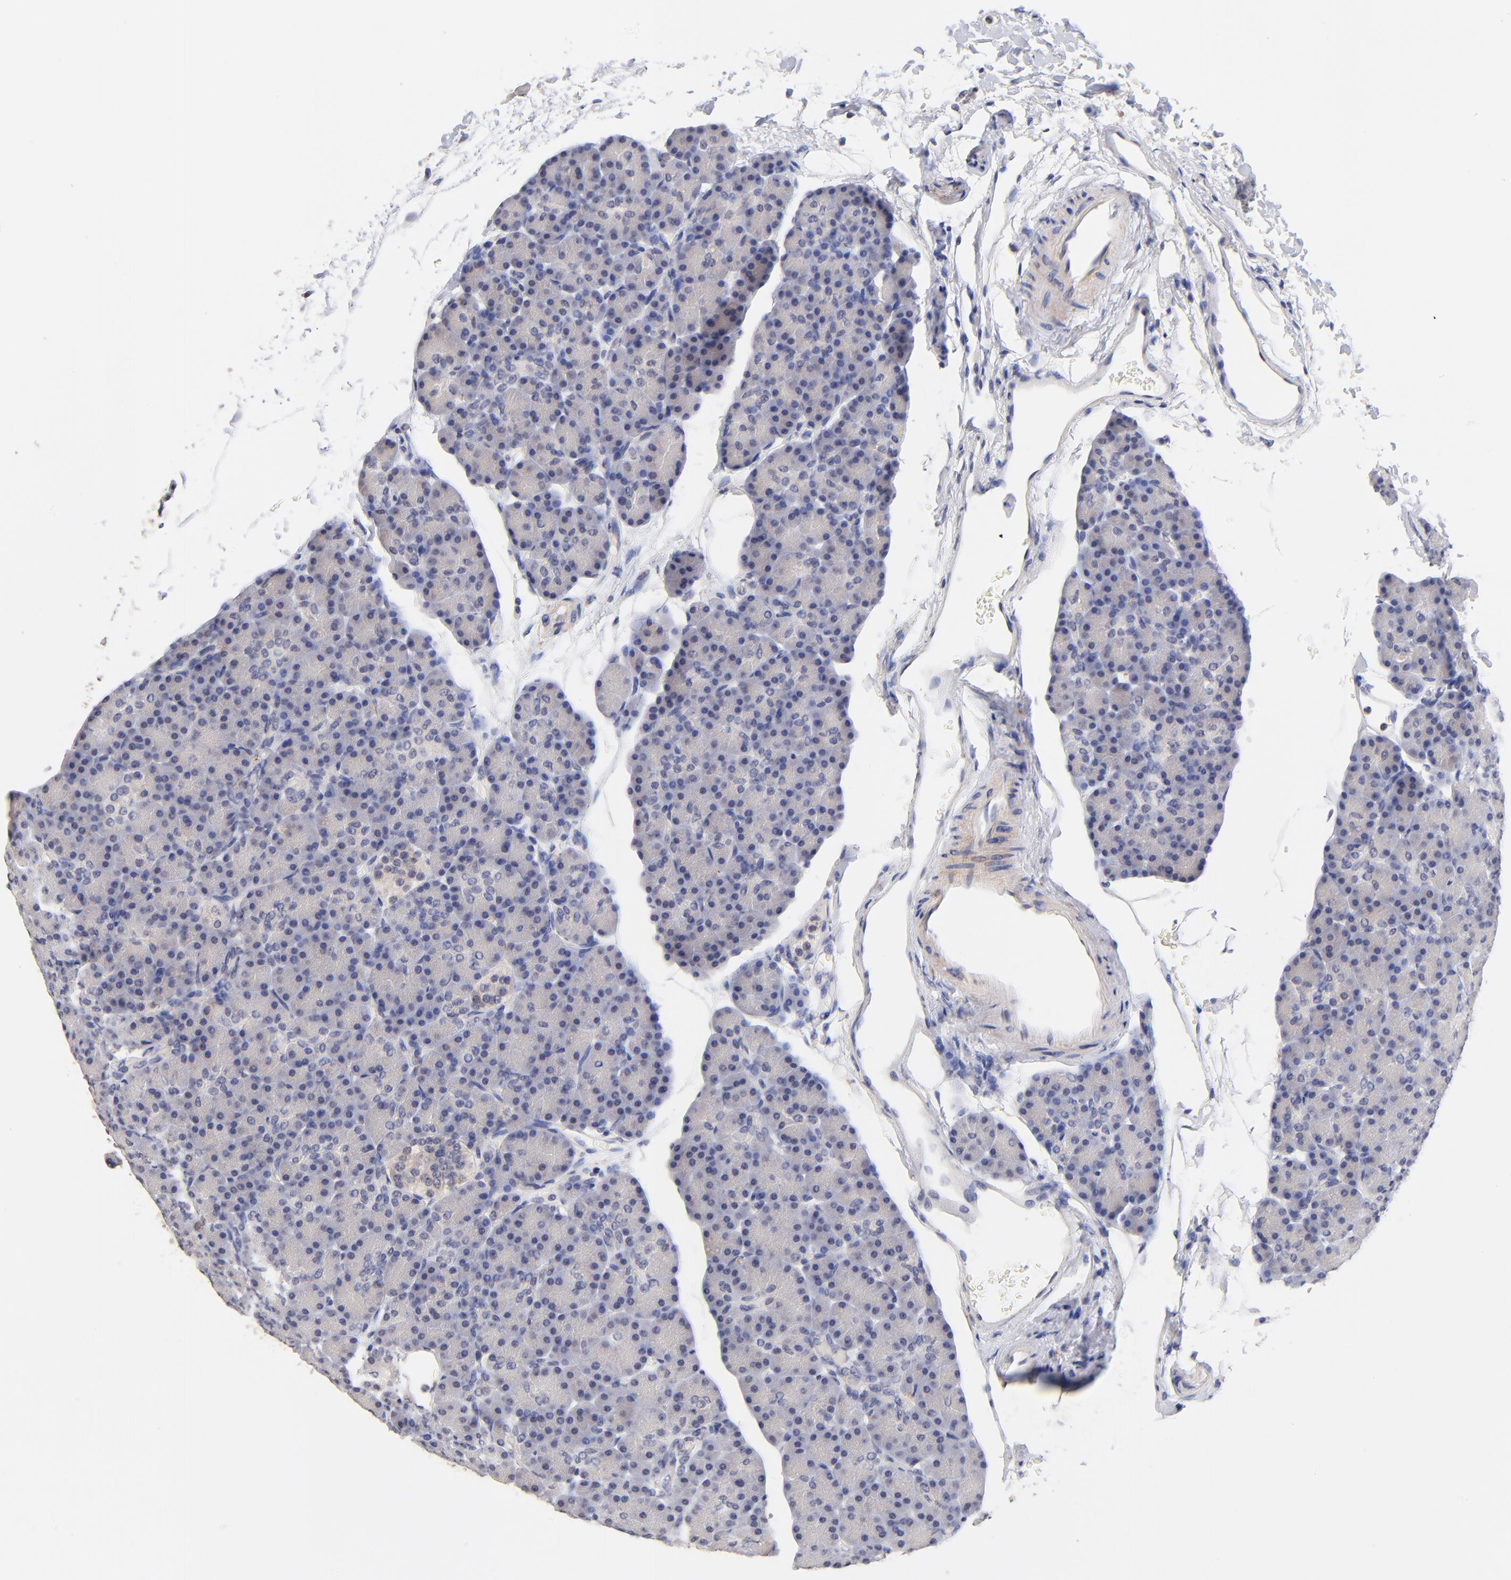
{"staining": {"intensity": "negative", "quantity": "none", "location": "none"}, "tissue": "pancreas", "cell_type": "Exocrine glandular cells", "image_type": "normal", "snomed": [{"axis": "morphology", "description": "Normal tissue, NOS"}, {"axis": "topography", "description": "Pancreas"}], "caption": "This is a micrograph of immunohistochemistry (IHC) staining of unremarkable pancreas, which shows no positivity in exocrine glandular cells. (Brightfield microscopy of DAB IHC at high magnification).", "gene": "RIBC2", "patient": {"sex": "female", "age": 43}}